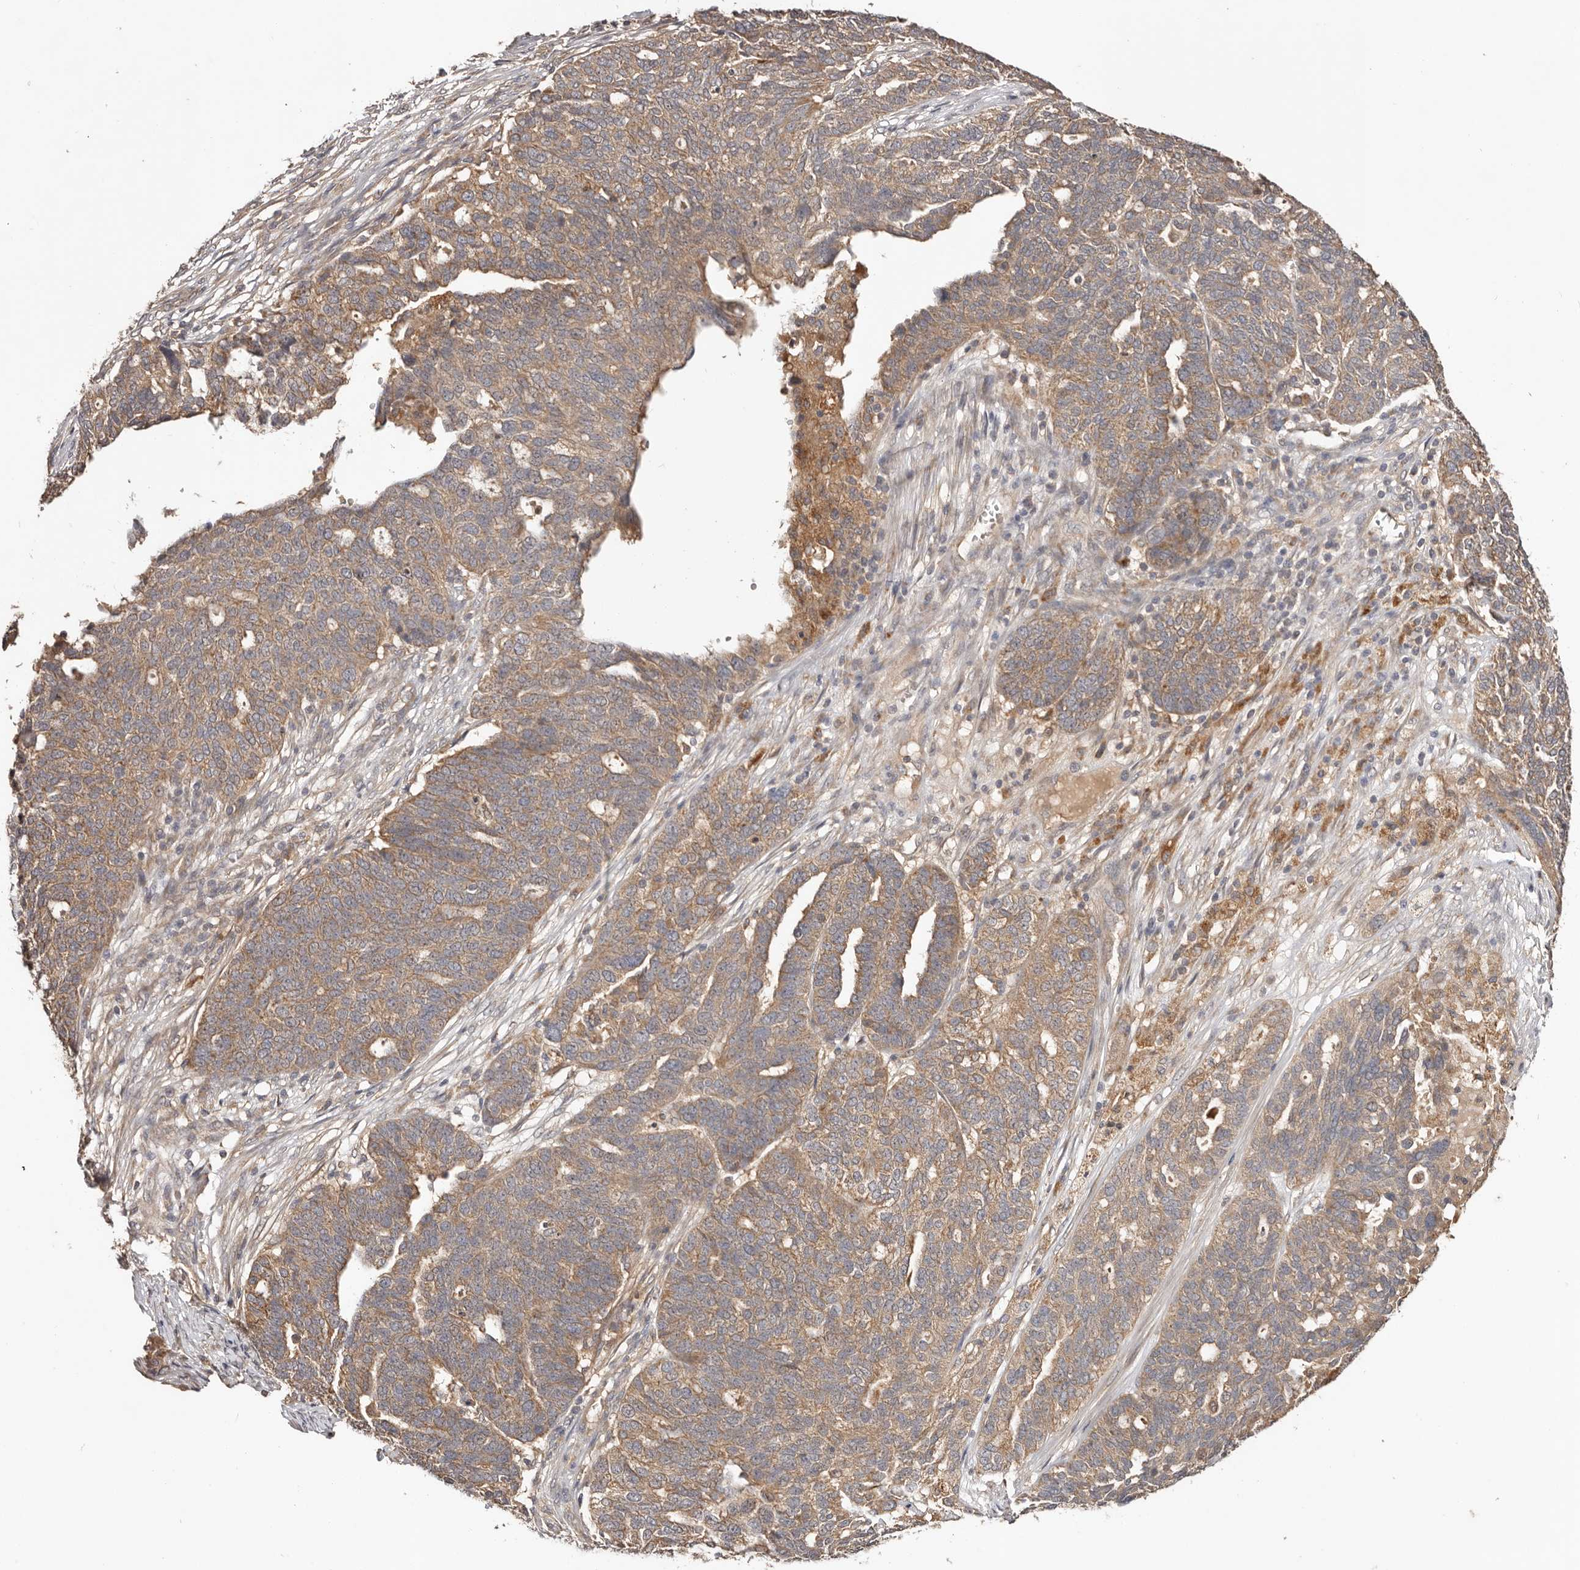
{"staining": {"intensity": "moderate", "quantity": ">75%", "location": "cytoplasmic/membranous"}, "tissue": "ovarian cancer", "cell_type": "Tumor cells", "image_type": "cancer", "snomed": [{"axis": "morphology", "description": "Cystadenocarcinoma, serous, NOS"}, {"axis": "topography", "description": "Ovary"}], "caption": "Immunohistochemical staining of serous cystadenocarcinoma (ovarian) exhibits medium levels of moderate cytoplasmic/membranous expression in approximately >75% of tumor cells.", "gene": "PKIB", "patient": {"sex": "female", "age": 59}}